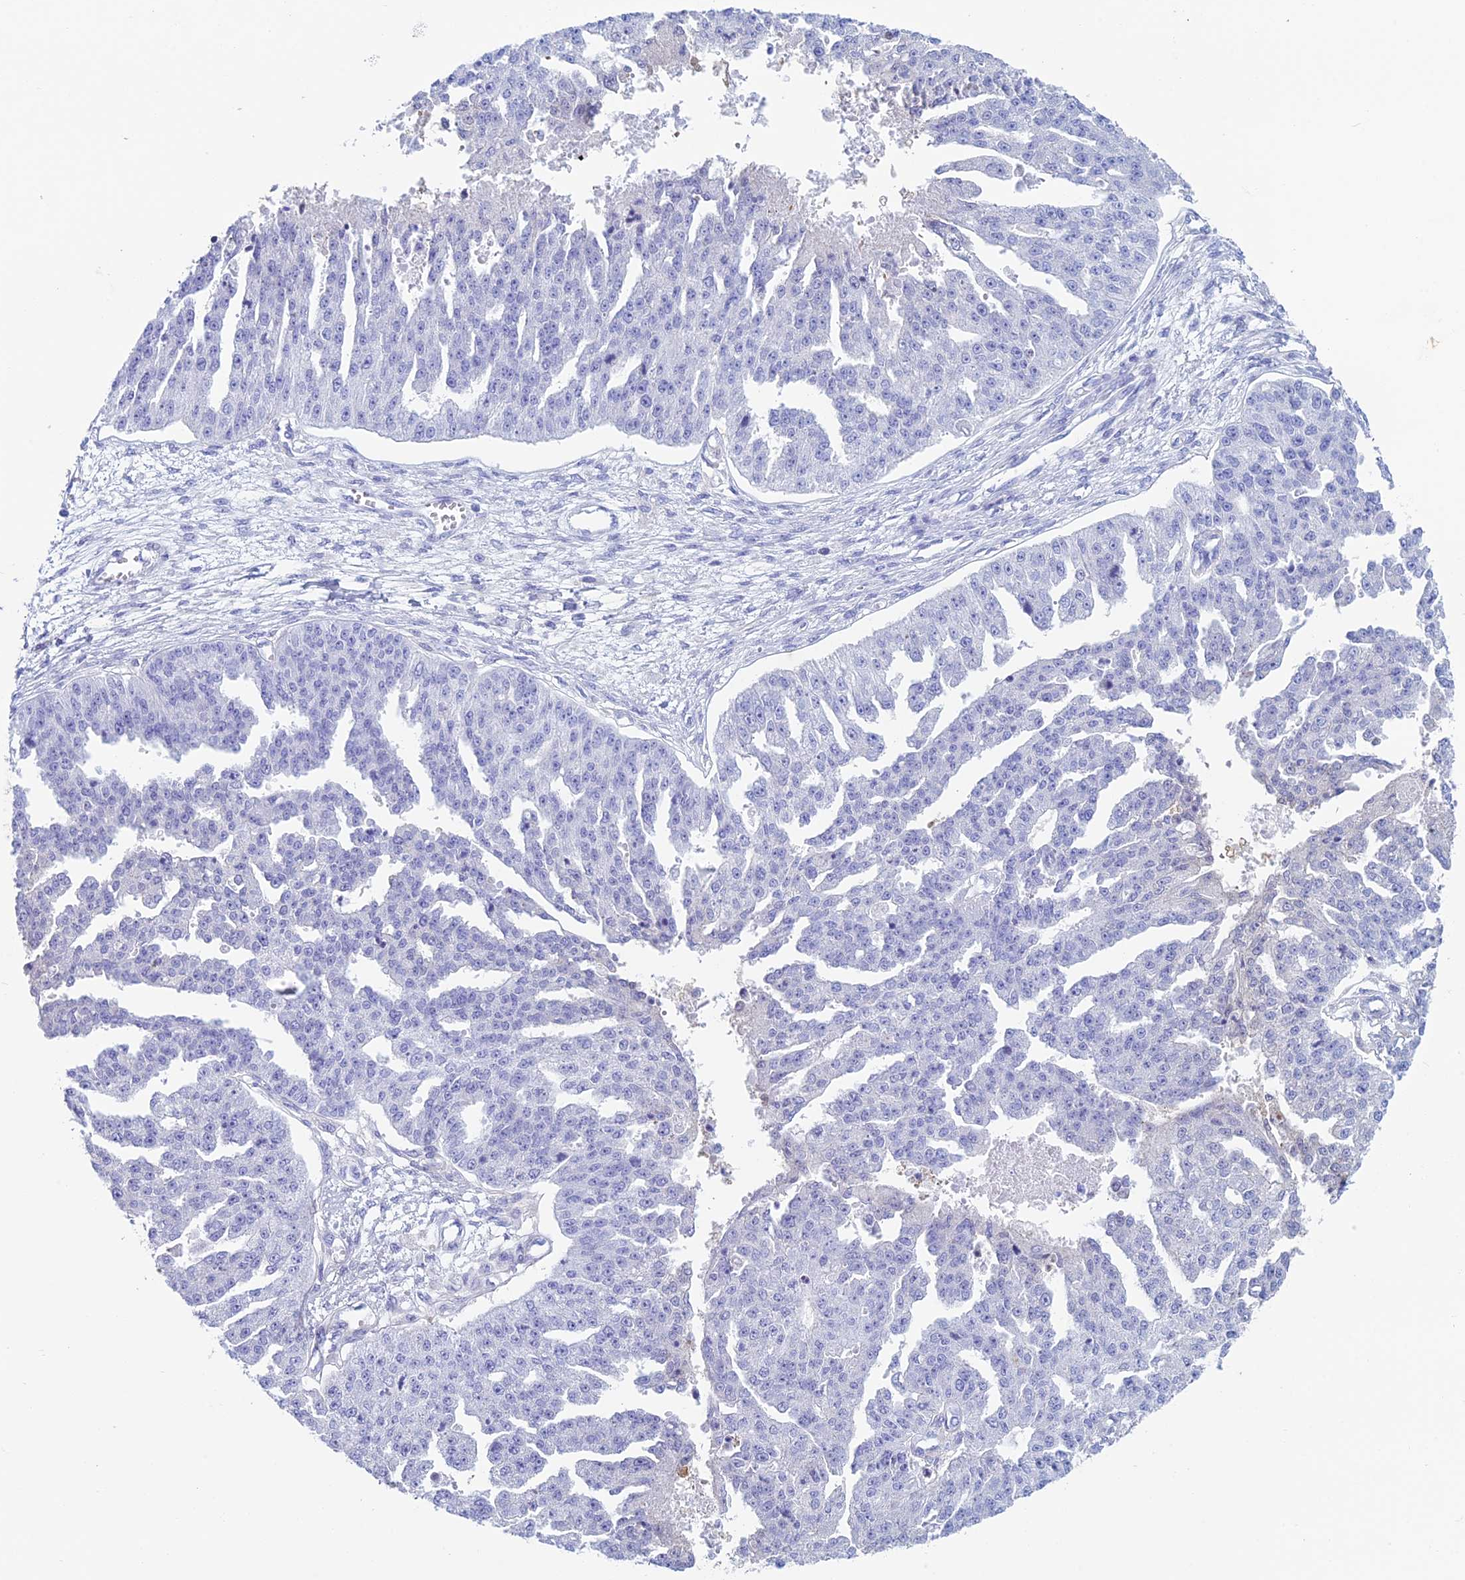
{"staining": {"intensity": "negative", "quantity": "none", "location": "none"}, "tissue": "ovarian cancer", "cell_type": "Tumor cells", "image_type": "cancer", "snomed": [{"axis": "morphology", "description": "Cystadenocarcinoma, serous, NOS"}, {"axis": "topography", "description": "Ovary"}], "caption": "The photomicrograph demonstrates no staining of tumor cells in ovarian cancer (serous cystadenocarcinoma).", "gene": "KCNK17", "patient": {"sex": "female", "age": 58}}